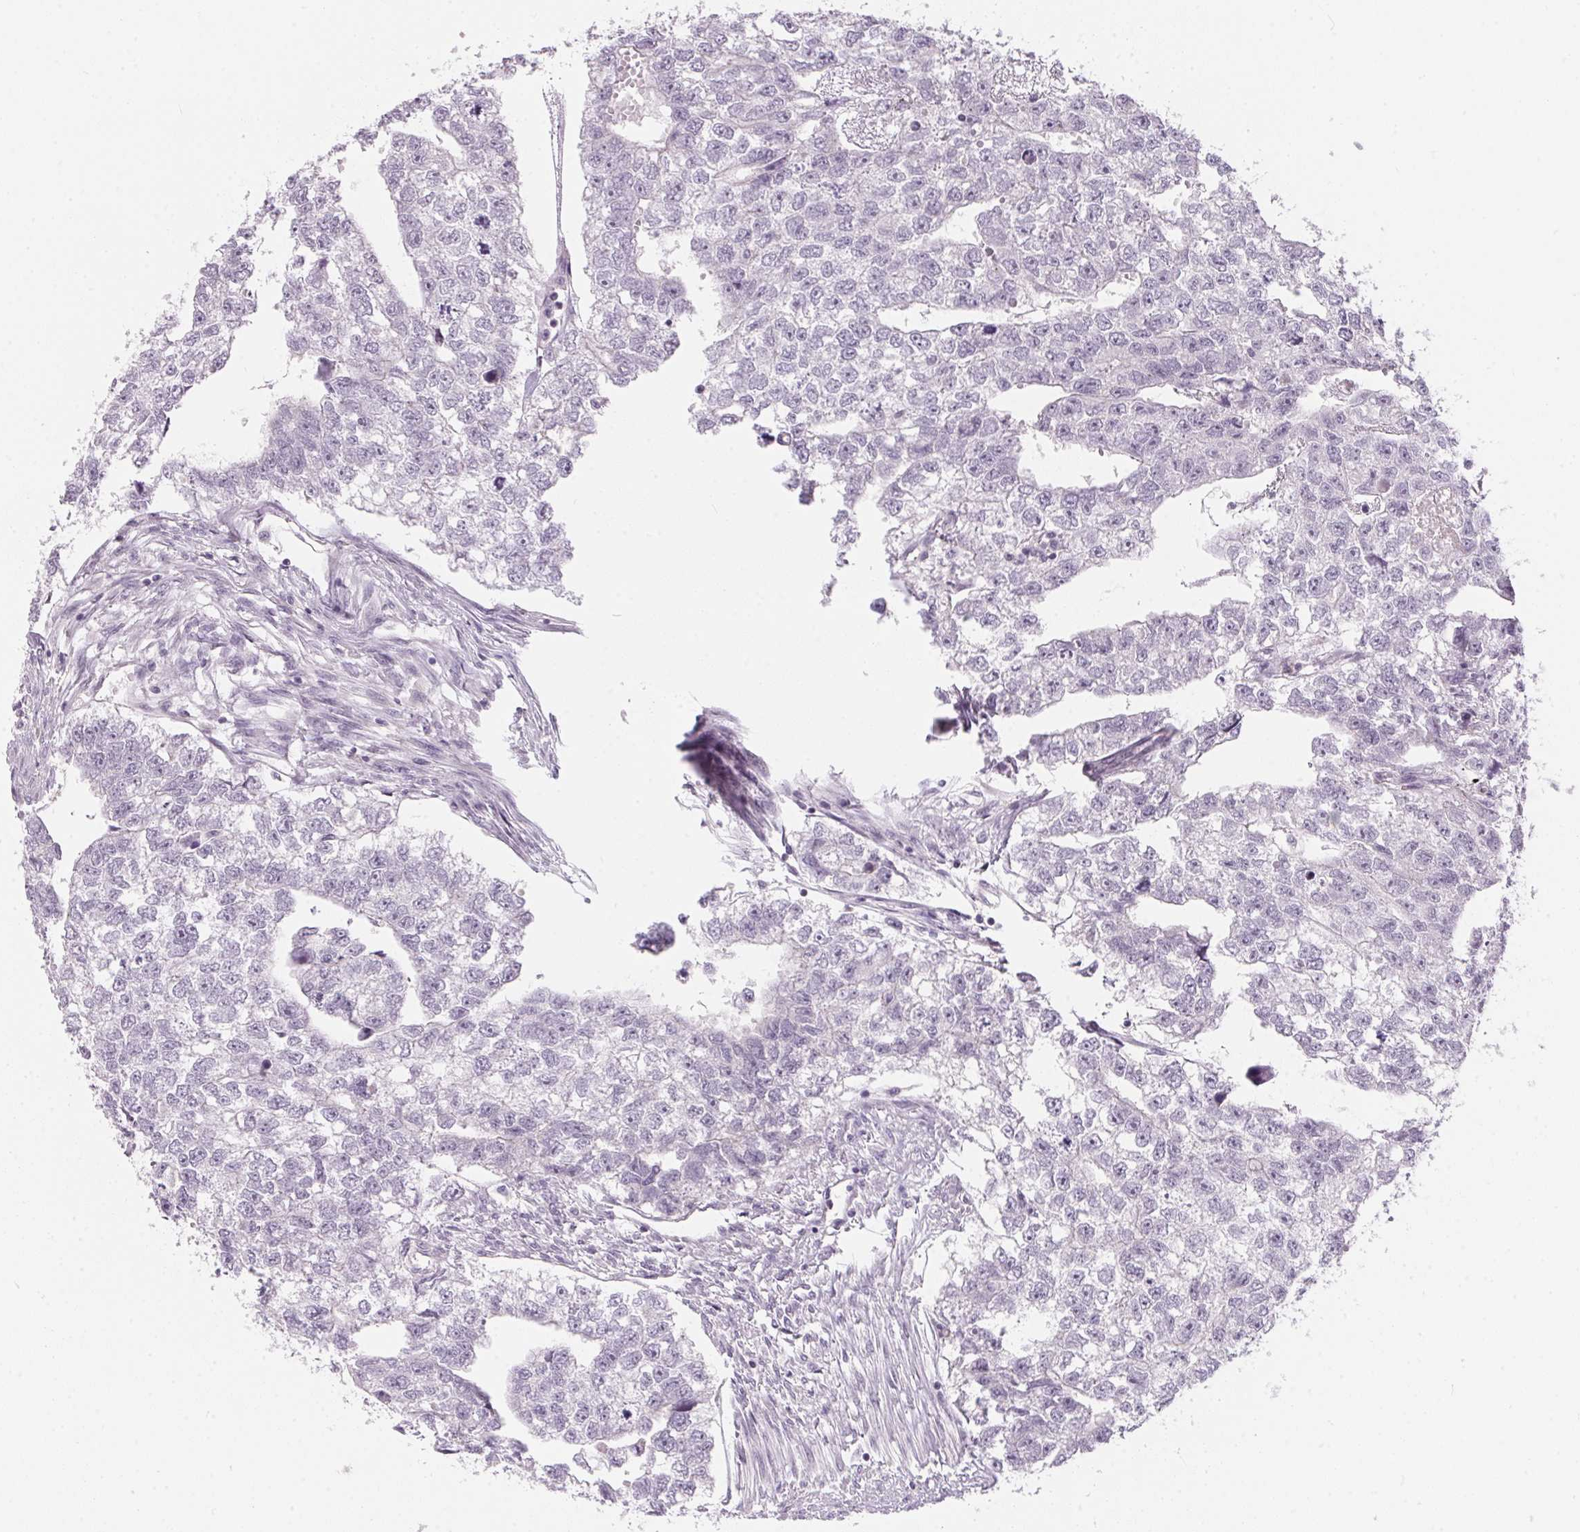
{"staining": {"intensity": "negative", "quantity": "none", "location": "none"}, "tissue": "testis cancer", "cell_type": "Tumor cells", "image_type": "cancer", "snomed": [{"axis": "morphology", "description": "Carcinoma, Embryonal, NOS"}, {"axis": "morphology", "description": "Teratoma, malignant, NOS"}, {"axis": "topography", "description": "Testis"}], "caption": "Tumor cells show no significant protein staining in testis cancer (embryonal carcinoma). The staining was performed using DAB to visualize the protein expression in brown, while the nuclei were stained in blue with hematoxylin (Magnification: 20x).", "gene": "GDAP1L1", "patient": {"sex": "male", "age": 44}}